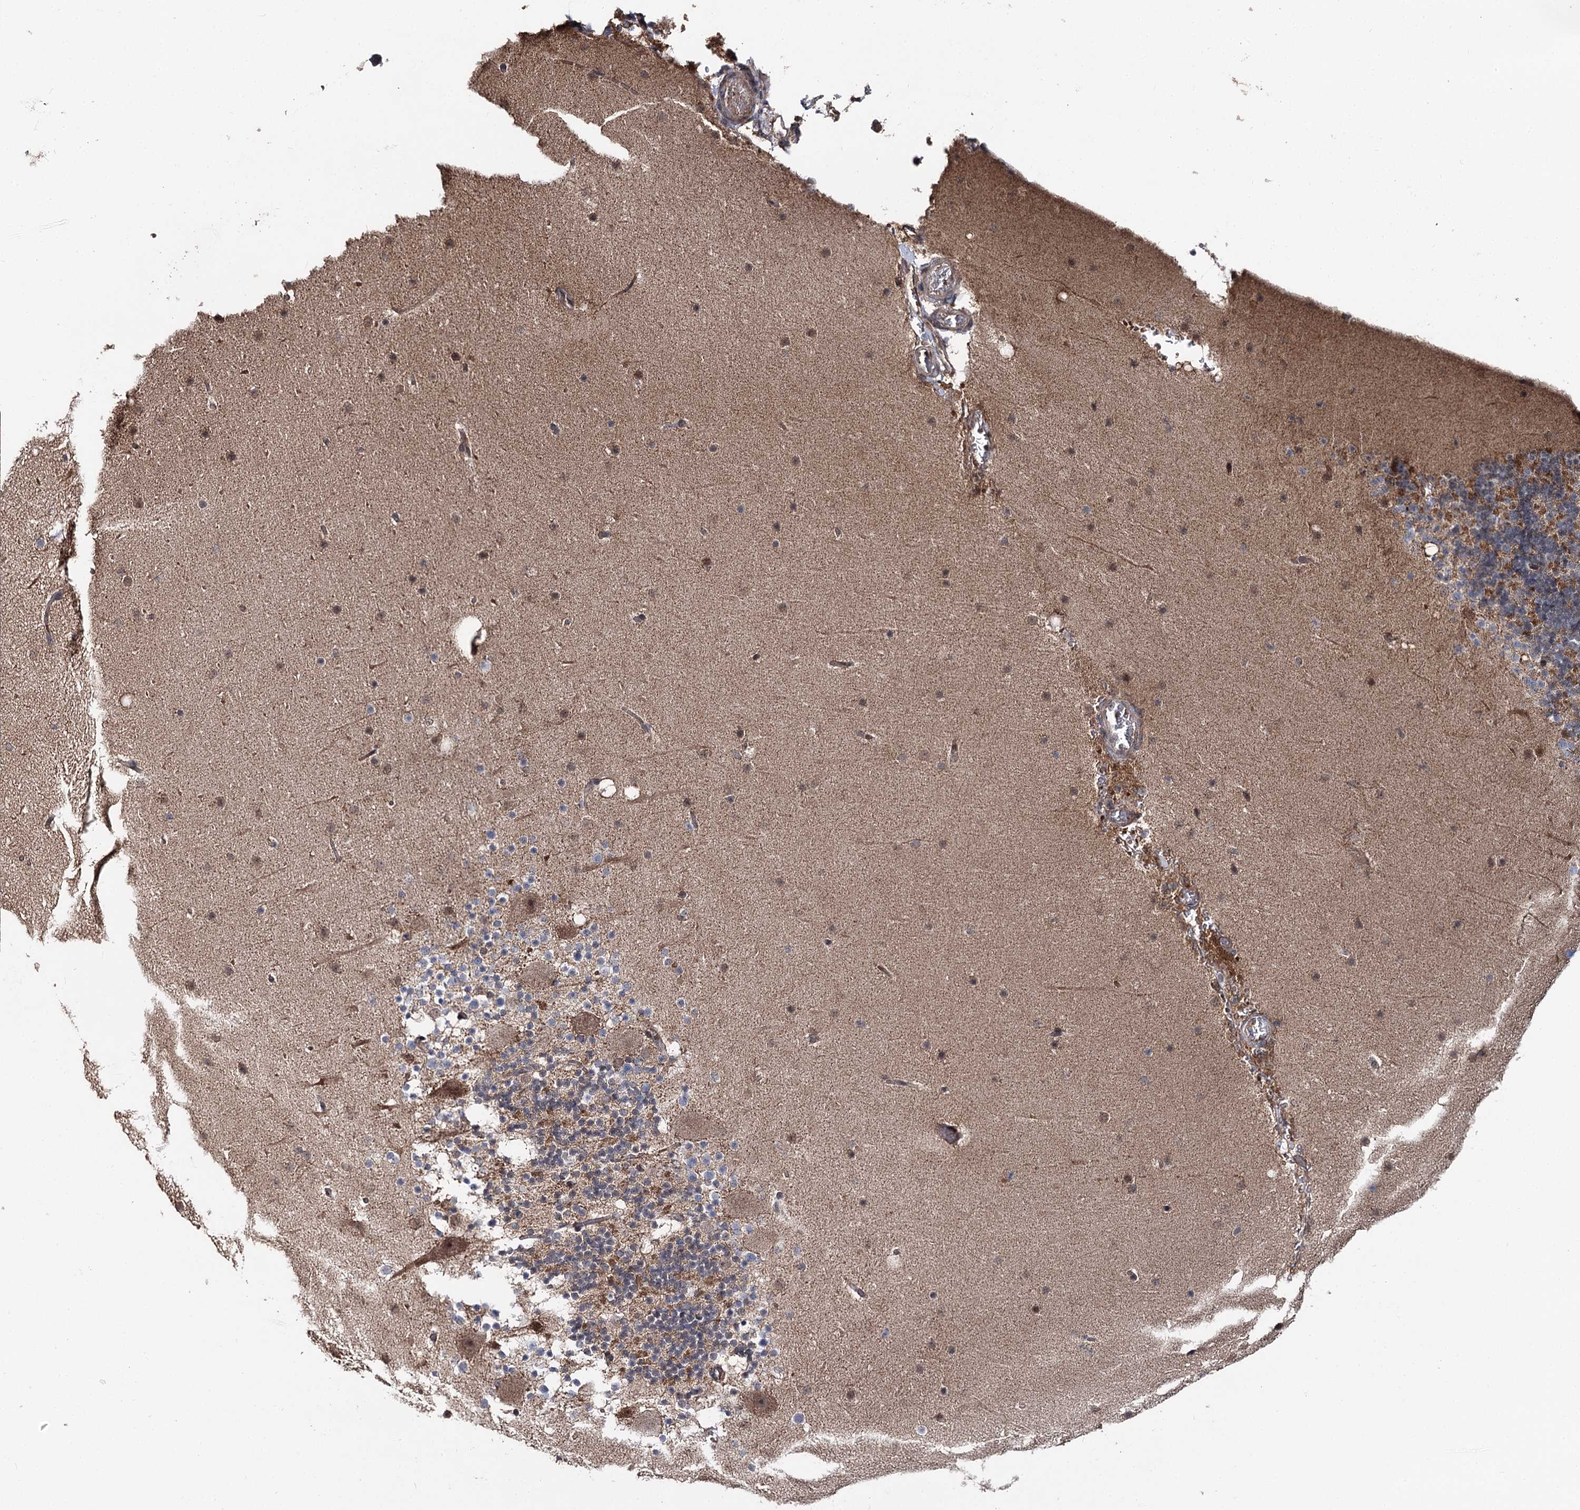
{"staining": {"intensity": "moderate", "quantity": "25%-75%", "location": "cytoplasmic/membranous"}, "tissue": "cerebellum", "cell_type": "Cells in granular layer", "image_type": "normal", "snomed": [{"axis": "morphology", "description": "Normal tissue, NOS"}, {"axis": "topography", "description": "Cerebellum"}], "caption": "Immunohistochemical staining of benign cerebellum shows medium levels of moderate cytoplasmic/membranous positivity in approximately 25%-75% of cells in granular layer.", "gene": "MSANTD2", "patient": {"sex": "male", "age": 57}}